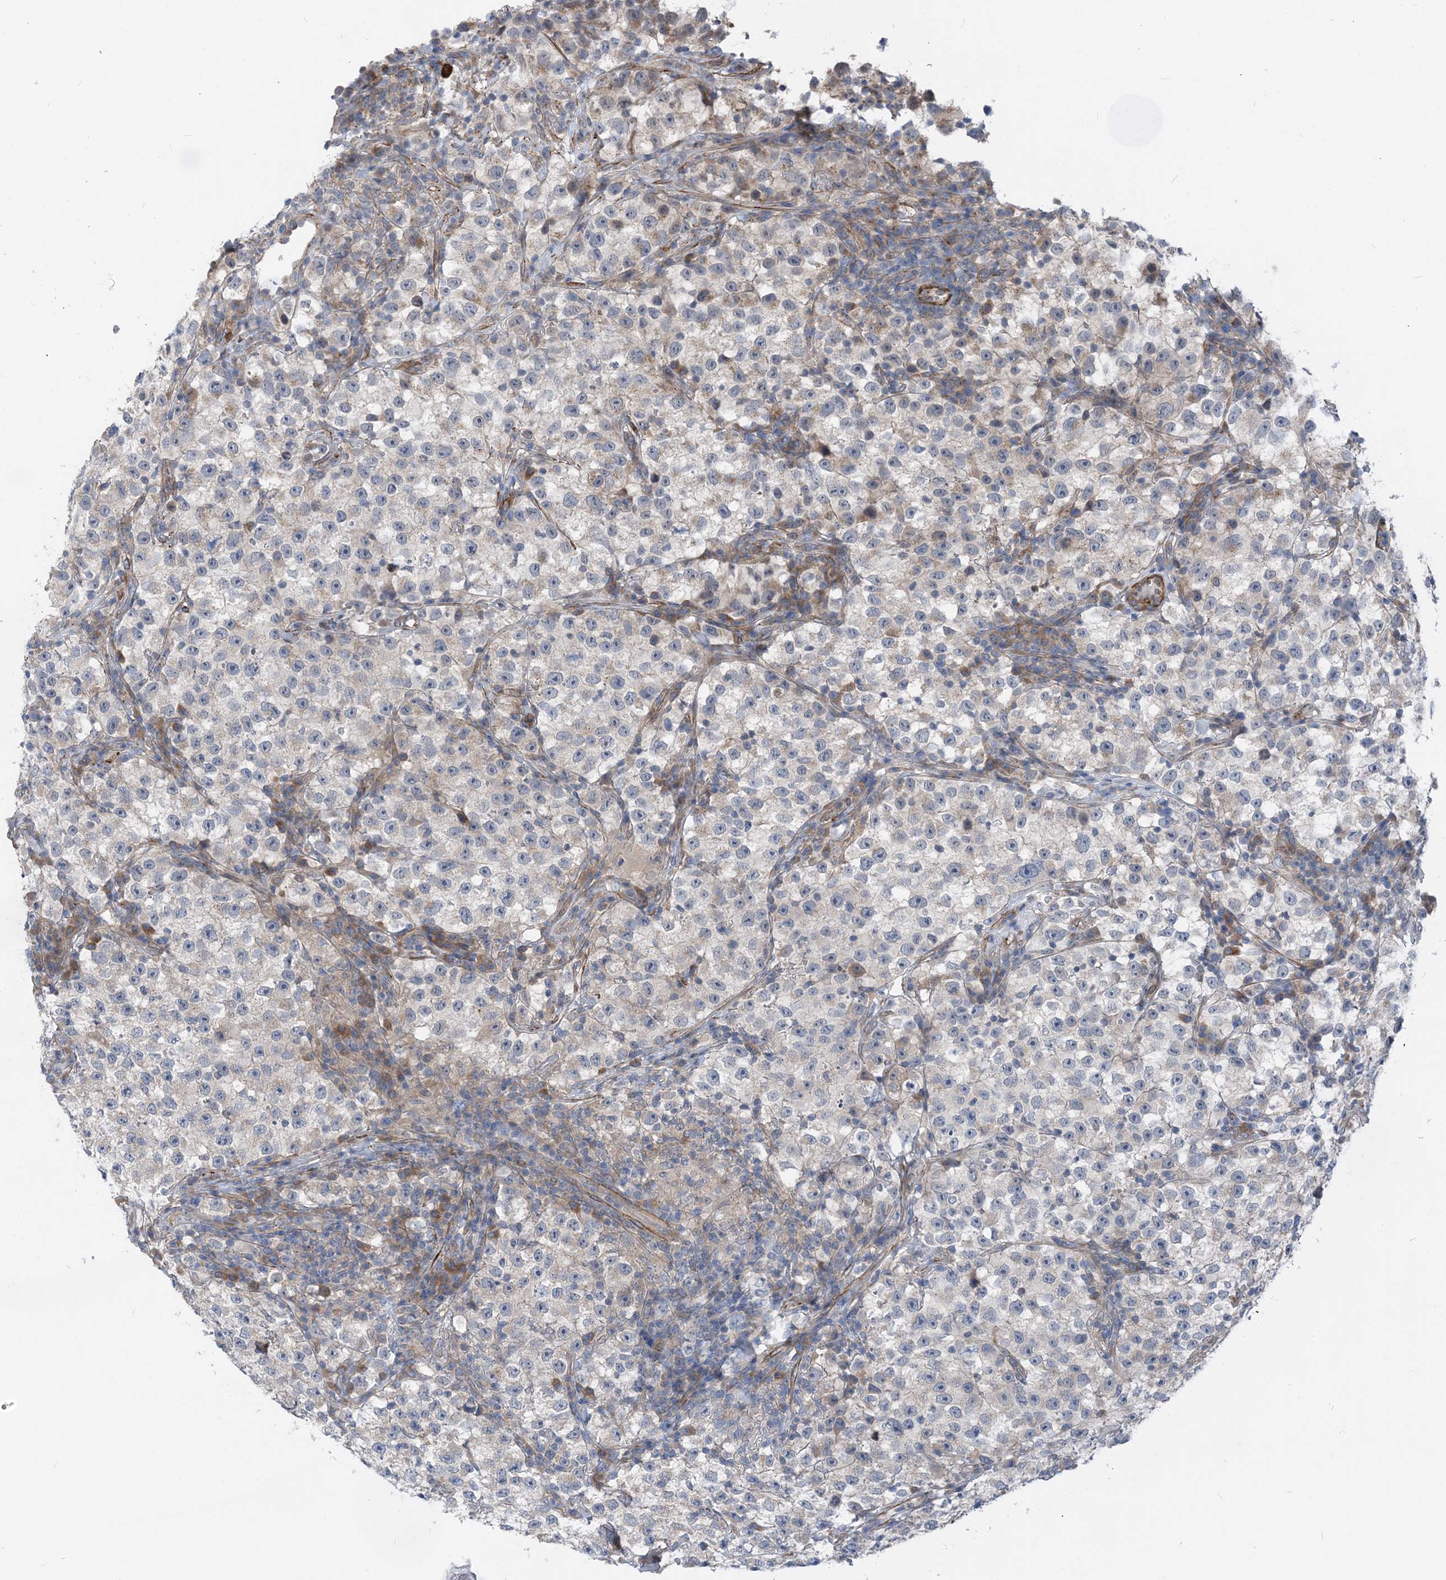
{"staining": {"intensity": "negative", "quantity": "none", "location": "none"}, "tissue": "testis cancer", "cell_type": "Tumor cells", "image_type": "cancer", "snomed": [{"axis": "morphology", "description": "Seminoma, NOS"}, {"axis": "topography", "description": "Testis"}], "caption": "An image of testis cancer stained for a protein demonstrates no brown staining in tumor cells.", "gene": "PLEKHA3", "patient": {"sex": "male", "age": 22}}